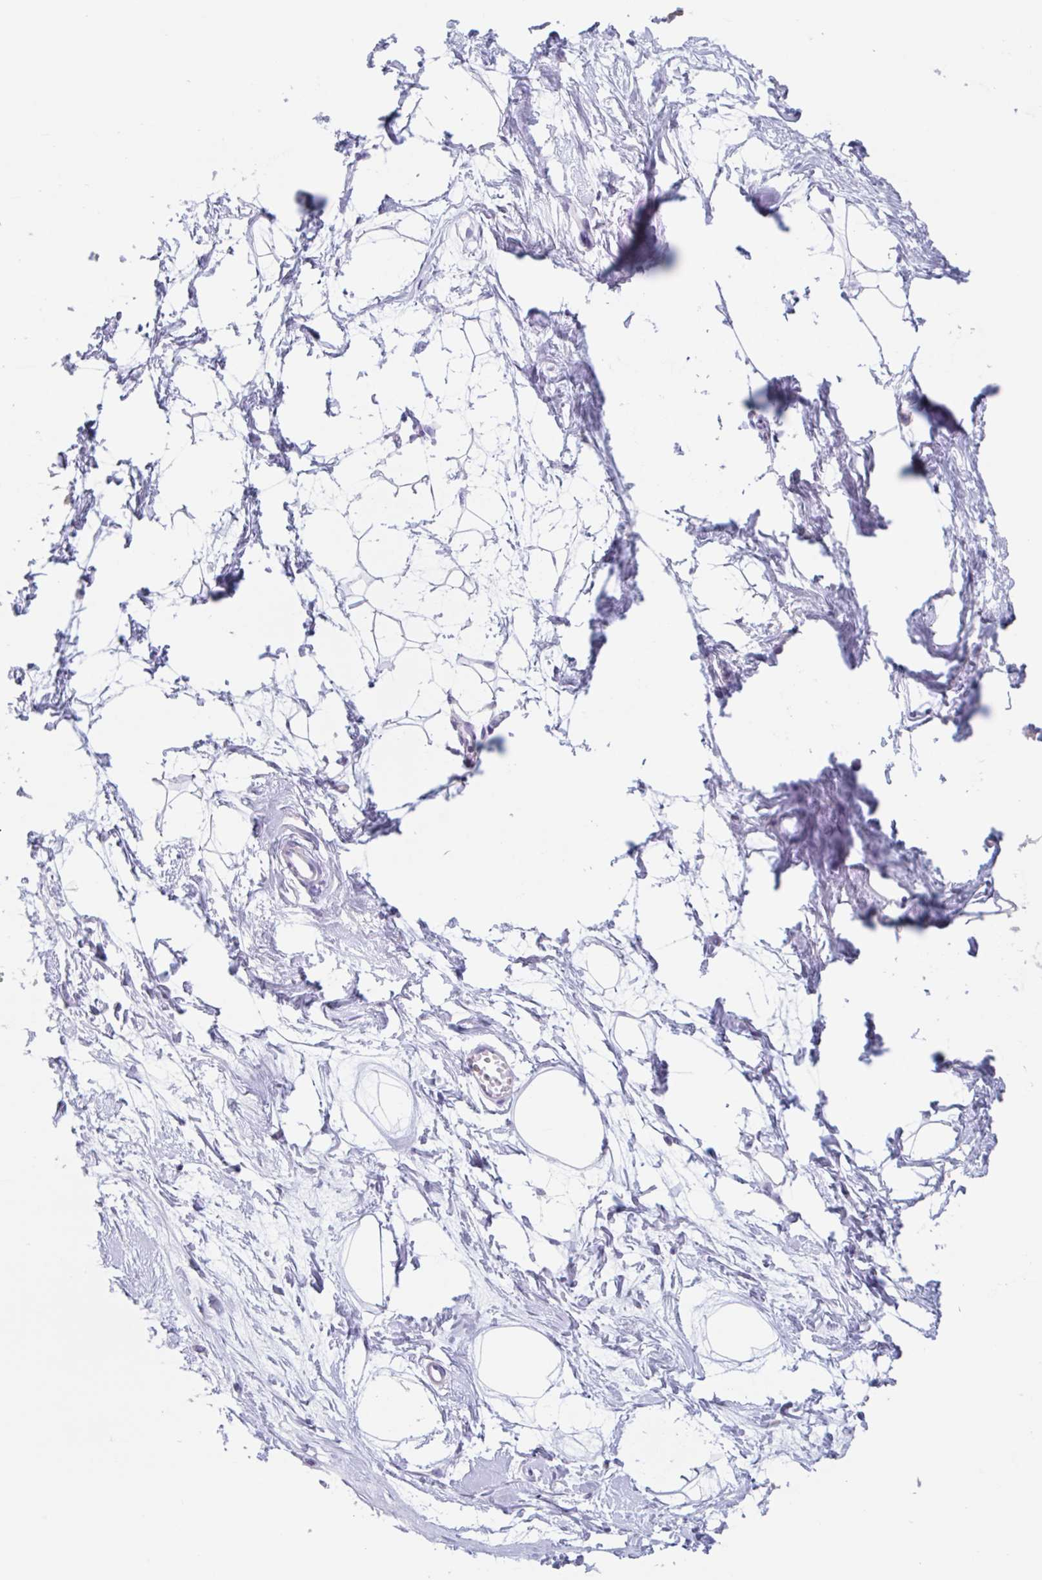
{"staining": {"intensity": "negative", "quantity": "none", "location": "none"}, "tissue": "breast", "cell_type": "Adipocytes", "image_type": "normal", "snomed": [{"axis": "morphology", "description": "Normal tissue, NOS"}, {"axis": "topography", "description": "Breast"}], "caption": "Adipocytes show no significant positivity in normal breast. (Stains: DAB immunohistochemistry (IHC) with hematoxylin counter stain, Microscopy: brightfield microscopy at high magnification).", "gene": "EMC4", "patient": {"sex": "female", "age": 45}}